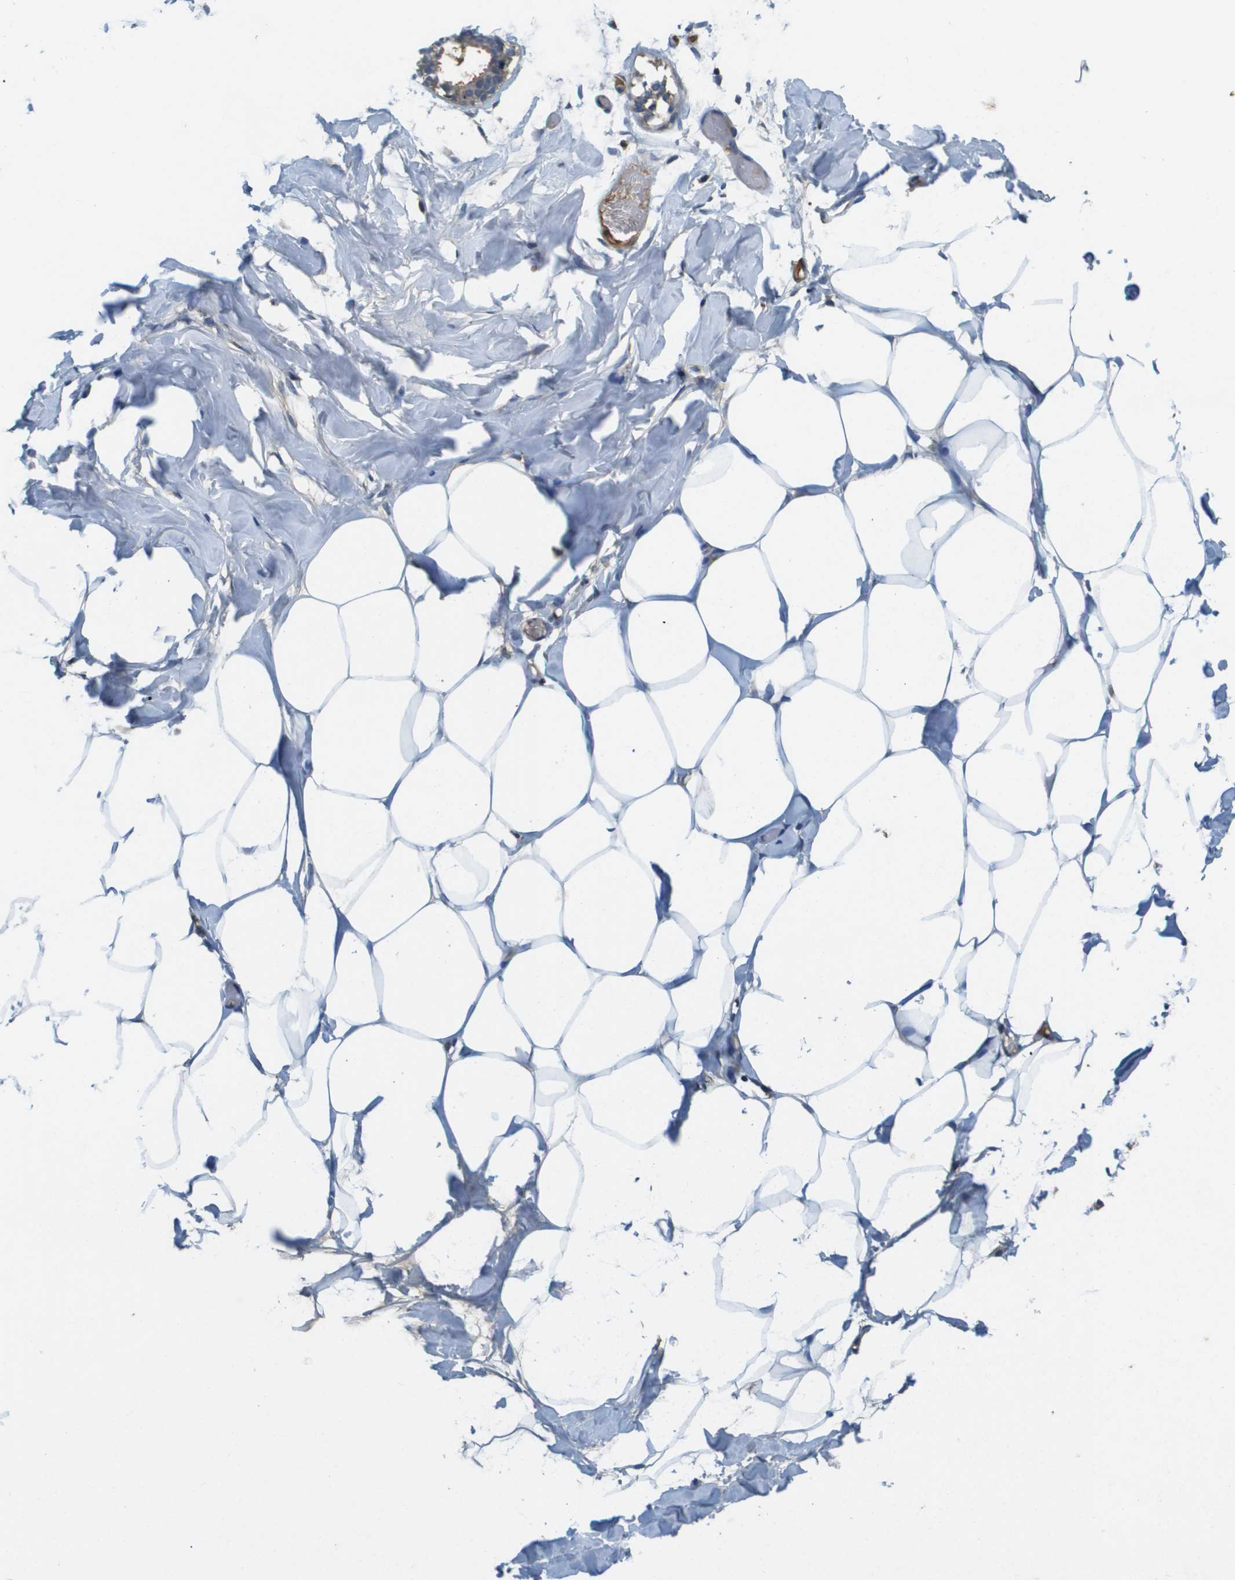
{"staining": {"intensity": "negative", "quantity": "none", "location": "none"}, "tissue": "adipose tissue", "cell_type": "Adipocytes", "image_type": "normal", "snomed": [{"axis": "morphology", "description": "Normal tissue, NOS"}, {"axis": "topography", "description": "Breast"}, {"axis": "topography", "description": "Adipose tissue"}], "caption": "The histopathology image displays no significant expression in adipocytes of adipose tissue. (Brightfield microscopy of DAB (3,3'-diaminobenzidine) immunohistochemistry at high magnification).", "gene": "SLC16A3", "patient": {"sex": "female", "age": 25}}